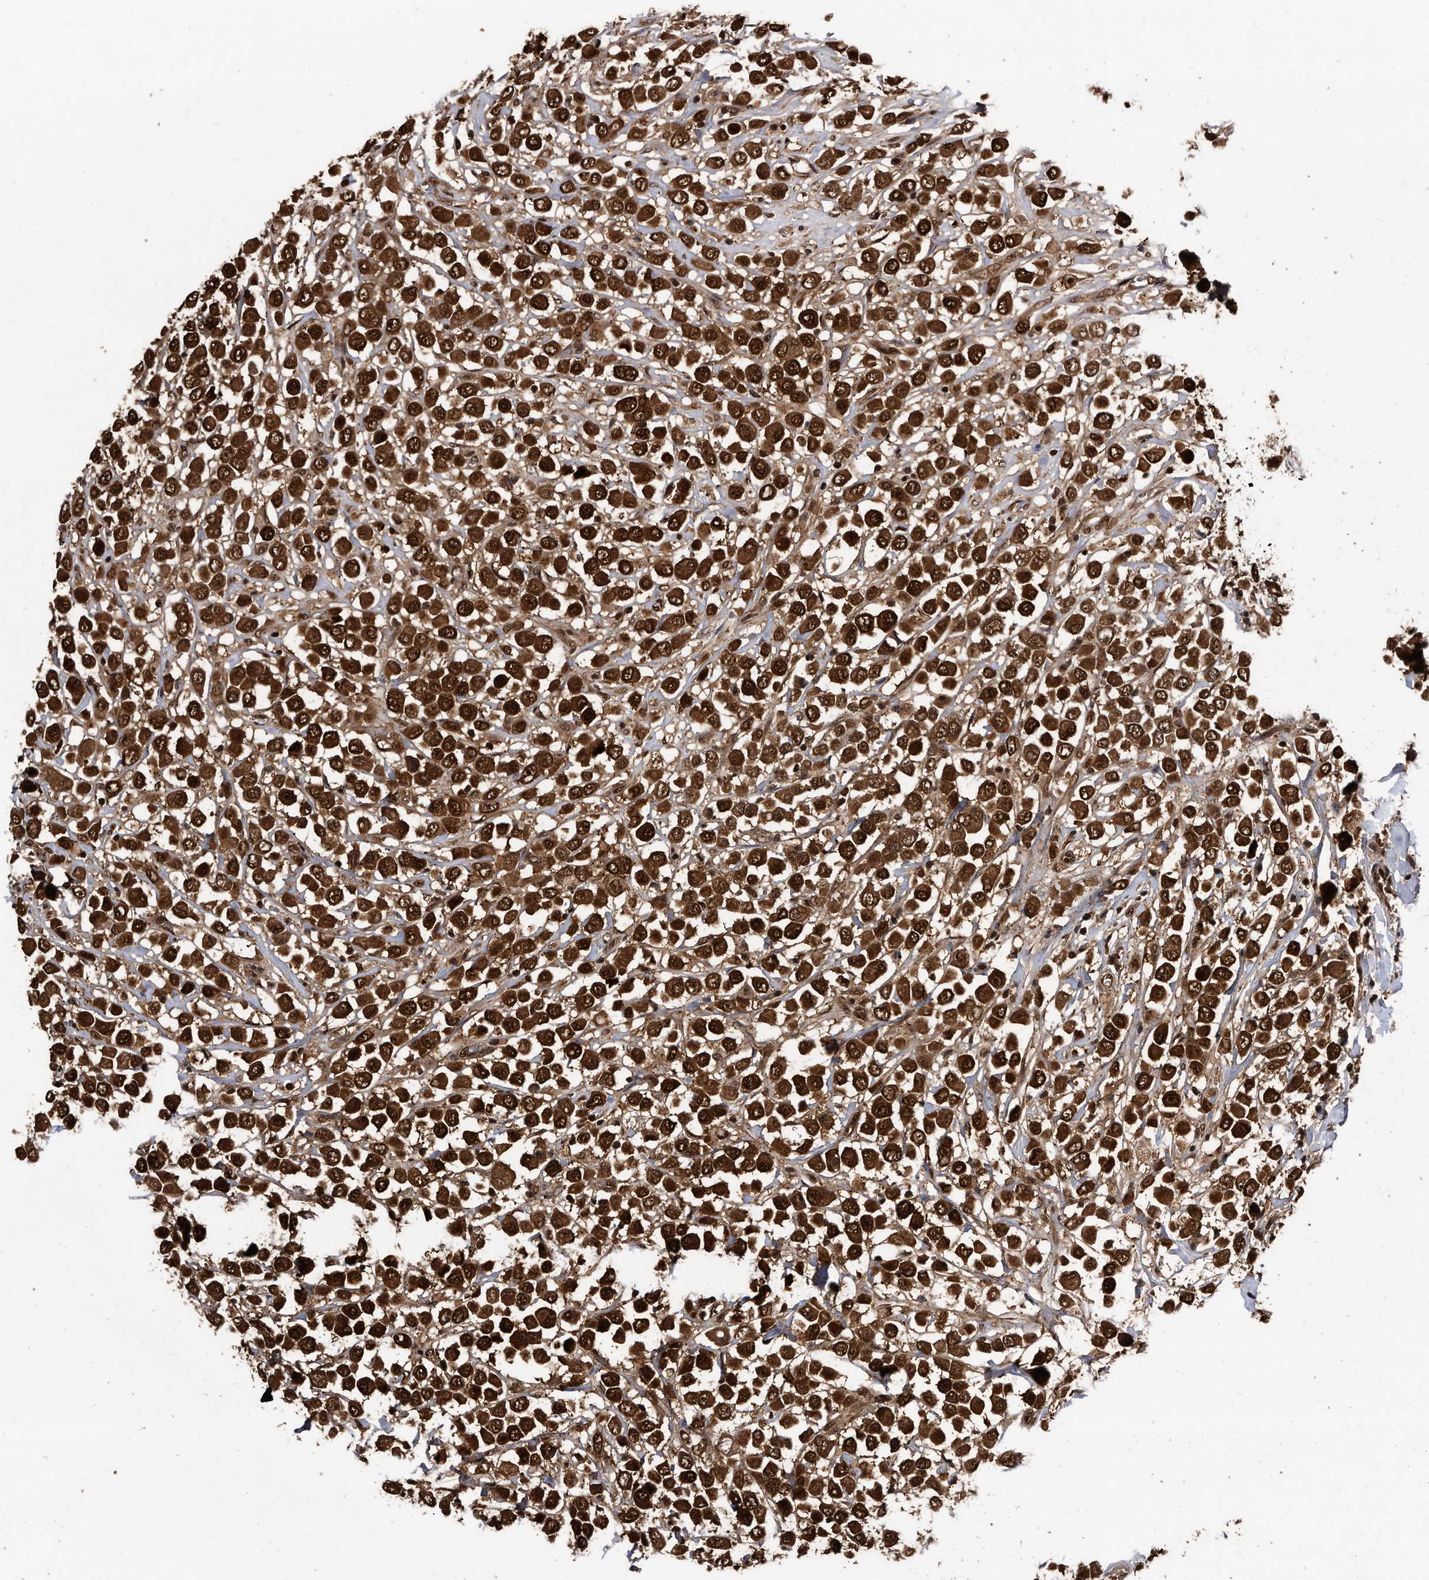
{"staining": {"intensity": "strong", "quantity": ">75%", "location": "cytoplasmic/membranous,nuclear"}, "tissue": "breast cancer", "cell_type": "Tumor cells", "image_type": "cancer", "snomed": [{"axis": "morphology", "description": "Duct carcinoma"}, {"axis": "topography", "description": "Breast"}], "caption": "A brown stain shows strong cytoplasmic/membranous and nuclear expression of a protein in human breast cancer (infiltrating ductal carcinoma) tumor cells.", "gene": "RAD23B", "patient": {"sex": "female", "age": 61}}